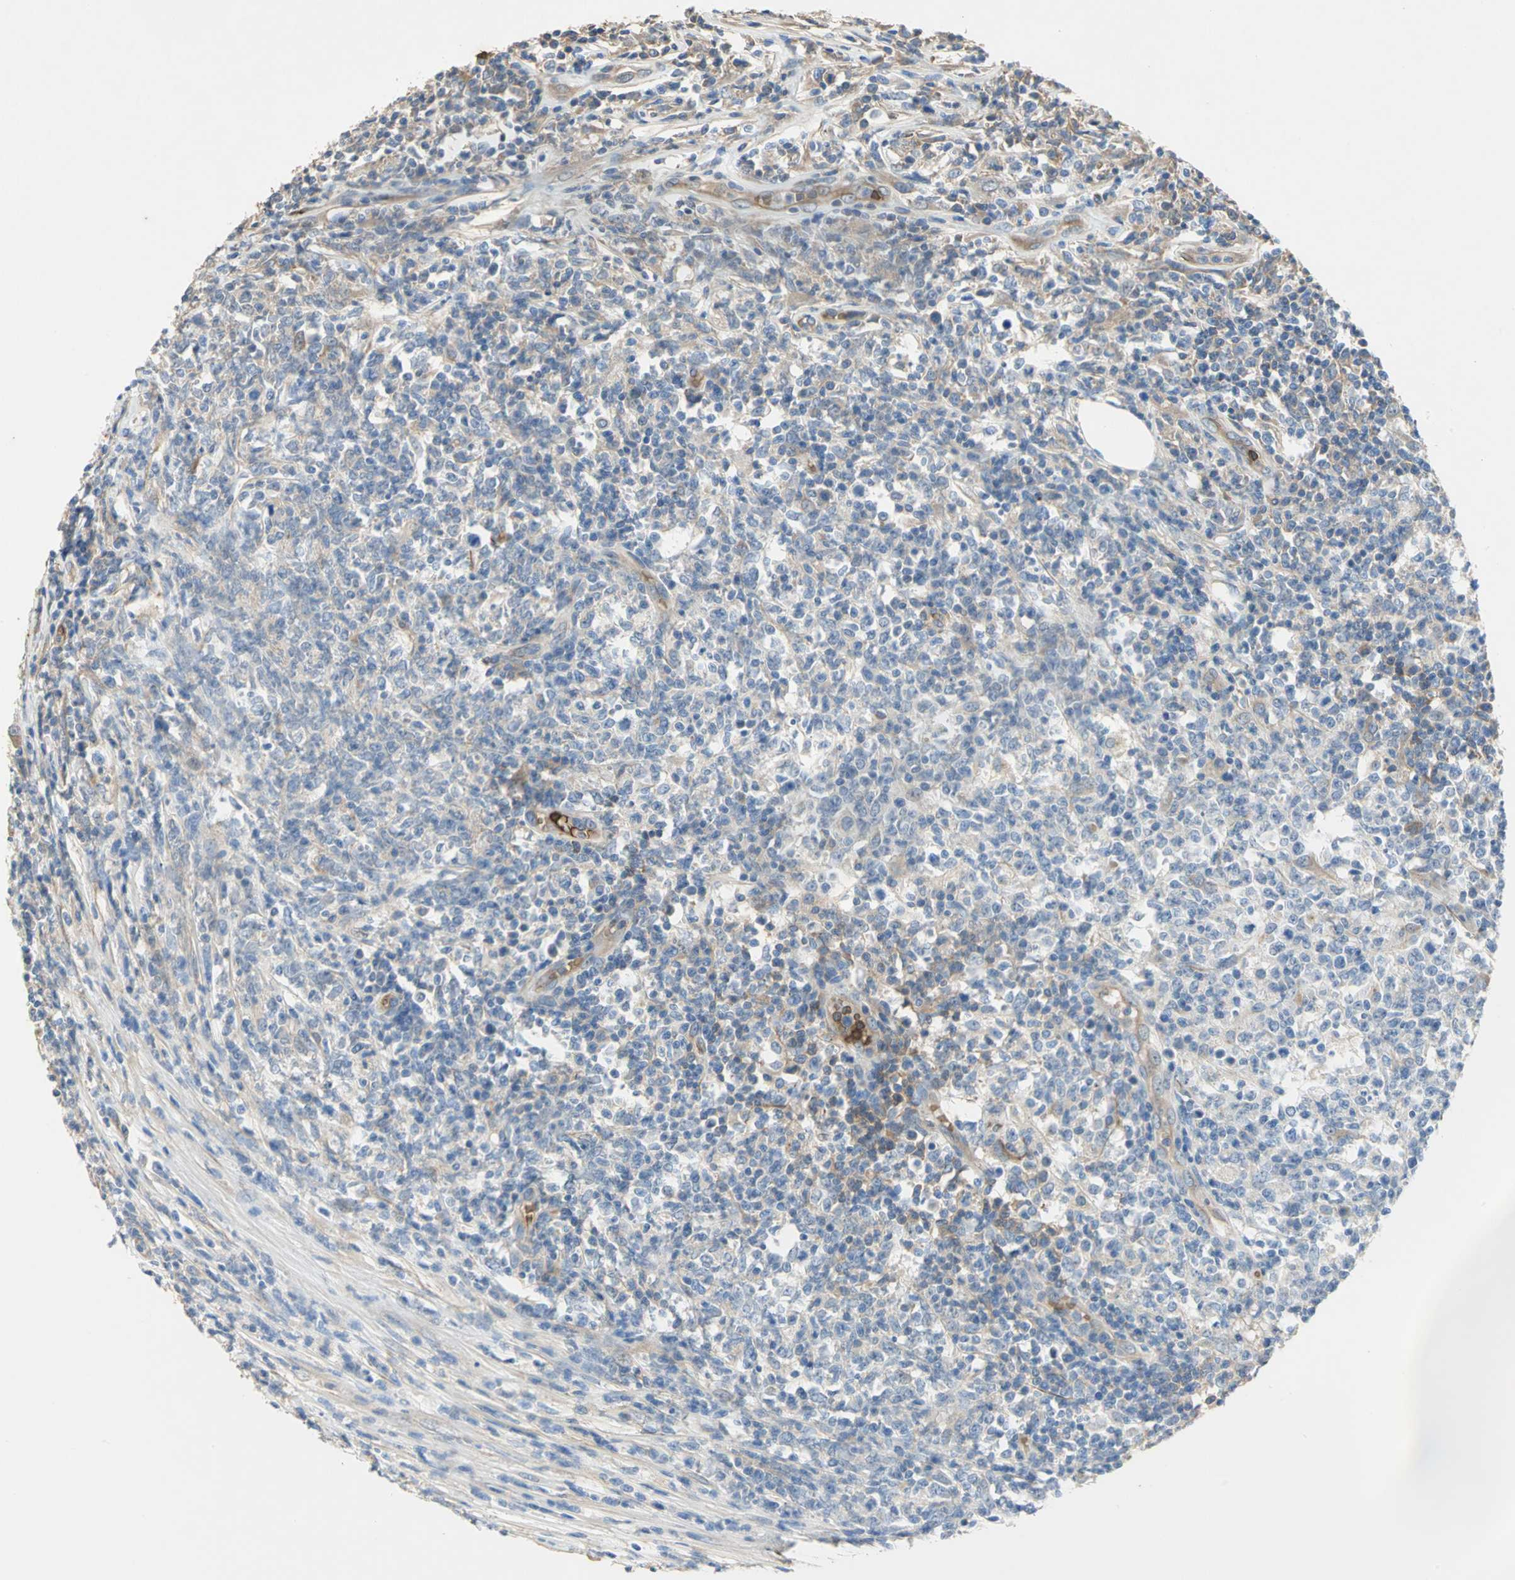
{"staining": {"intensity": "moderate", "quantity": "25%-75%", "location": "cytoplasmic/membranous"}, "tissue": "lymphoma", "cell_type": "Tumor cells", "image_type": "cancer", "snomed": [{"axis": "morphology", "description": "Malignant lymphoma, non-Hodgkin's type, High grade"}, {"axis": "topography", "description": "Lymph node"}], "caption": "Immunohistochemical staining of human high-grade malignant lymphoma, non-Hodgkin's type exhibits medium levels of moderate cytoplasmic/membranous staining in about 25%-75% of tumor cells.", "gene": "TREM1", "patient": {"sex": "female", "age": 84}}